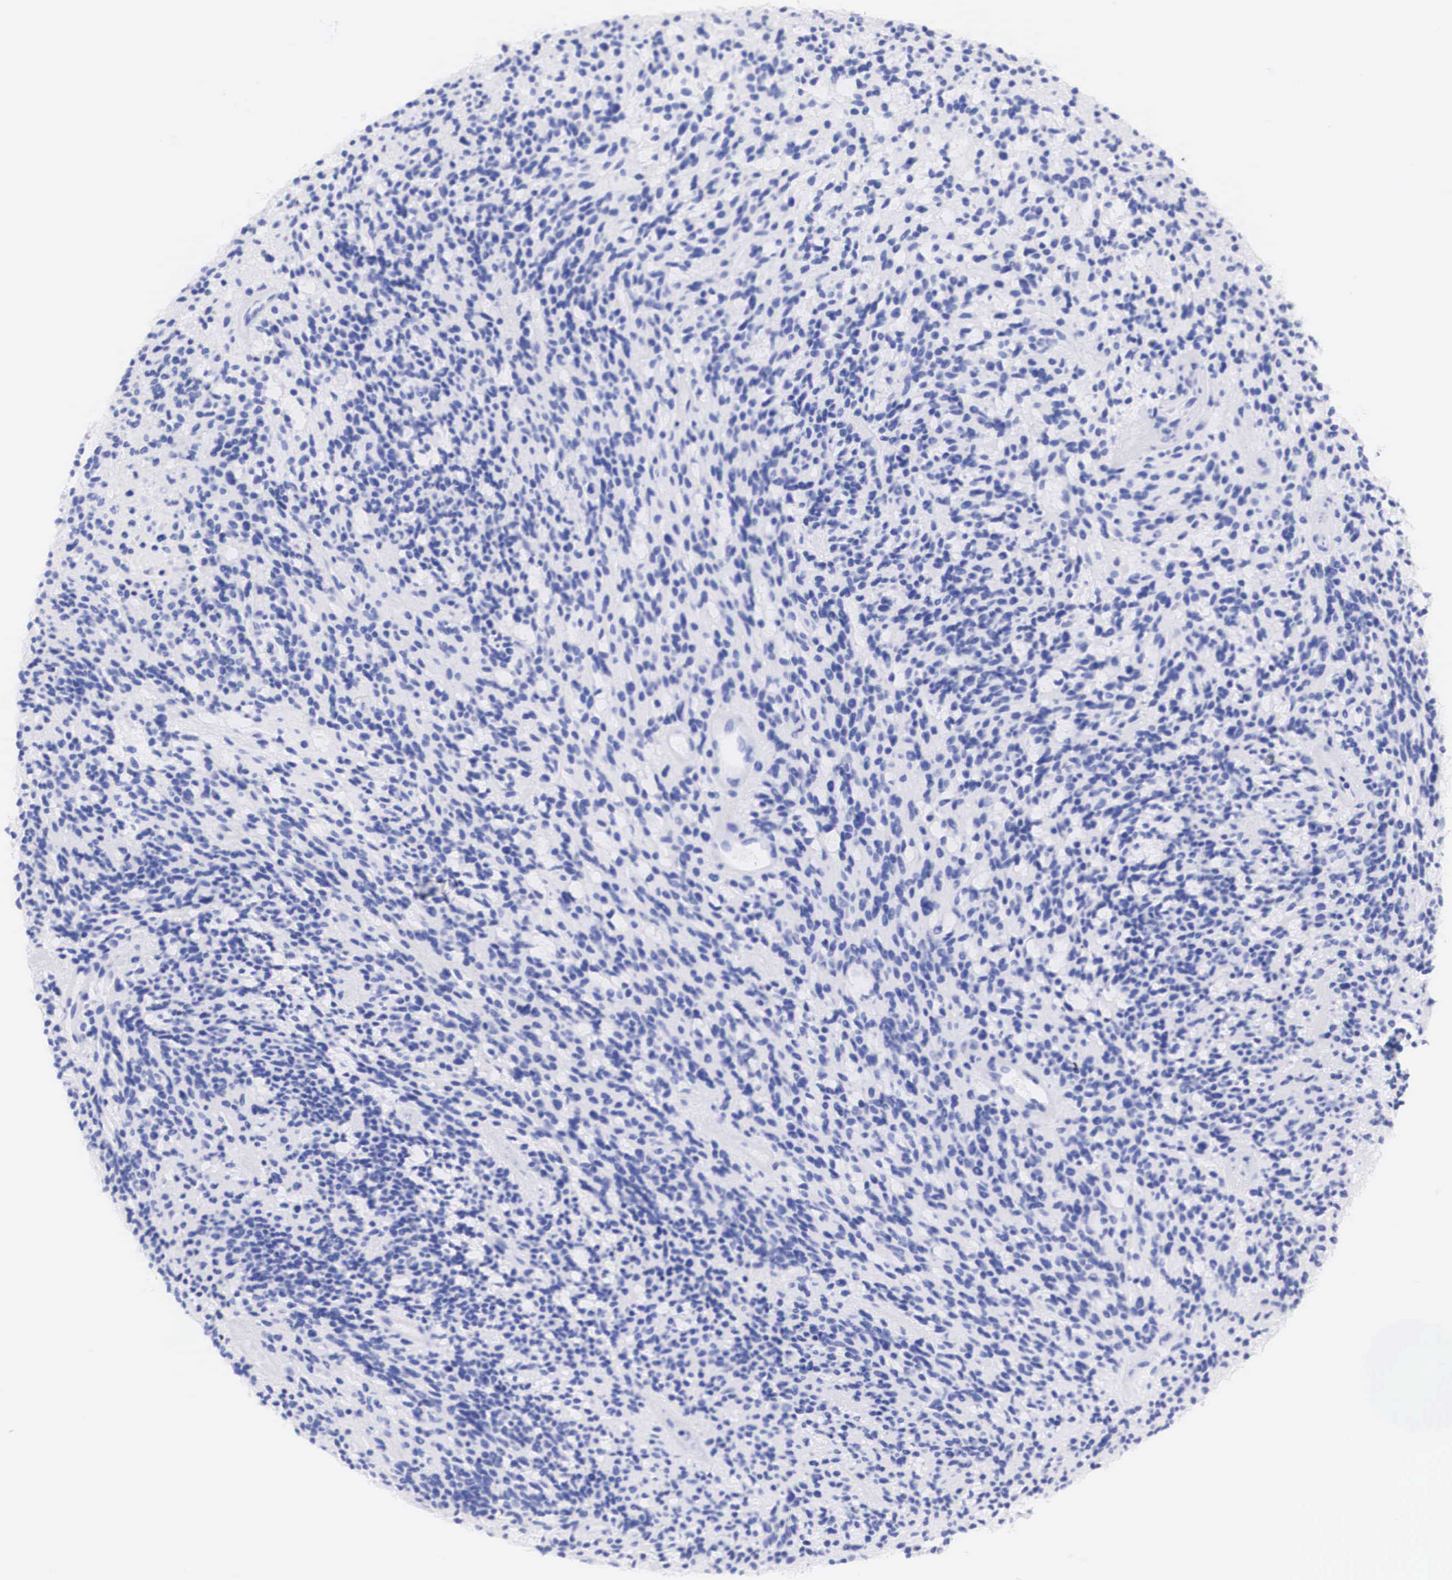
{"staining": {"intensity": "negative", "quantity": "none", "location": "none"}, "tissue": "glioma", "cell_type": "Tumor cells", "image_type": "cancer", "snomed": [{"axis": "morphology", "description": "Glioma, malignant, High grade"}, {"axis": "topography", "description": "Brain"}], "caption": "This is an immunohistochemistry (IHC) histopathology image of glioma. There is no expression in tumor cells.", "gene": "ERBB2", "patient": {"sex": "female", "age": 13}}